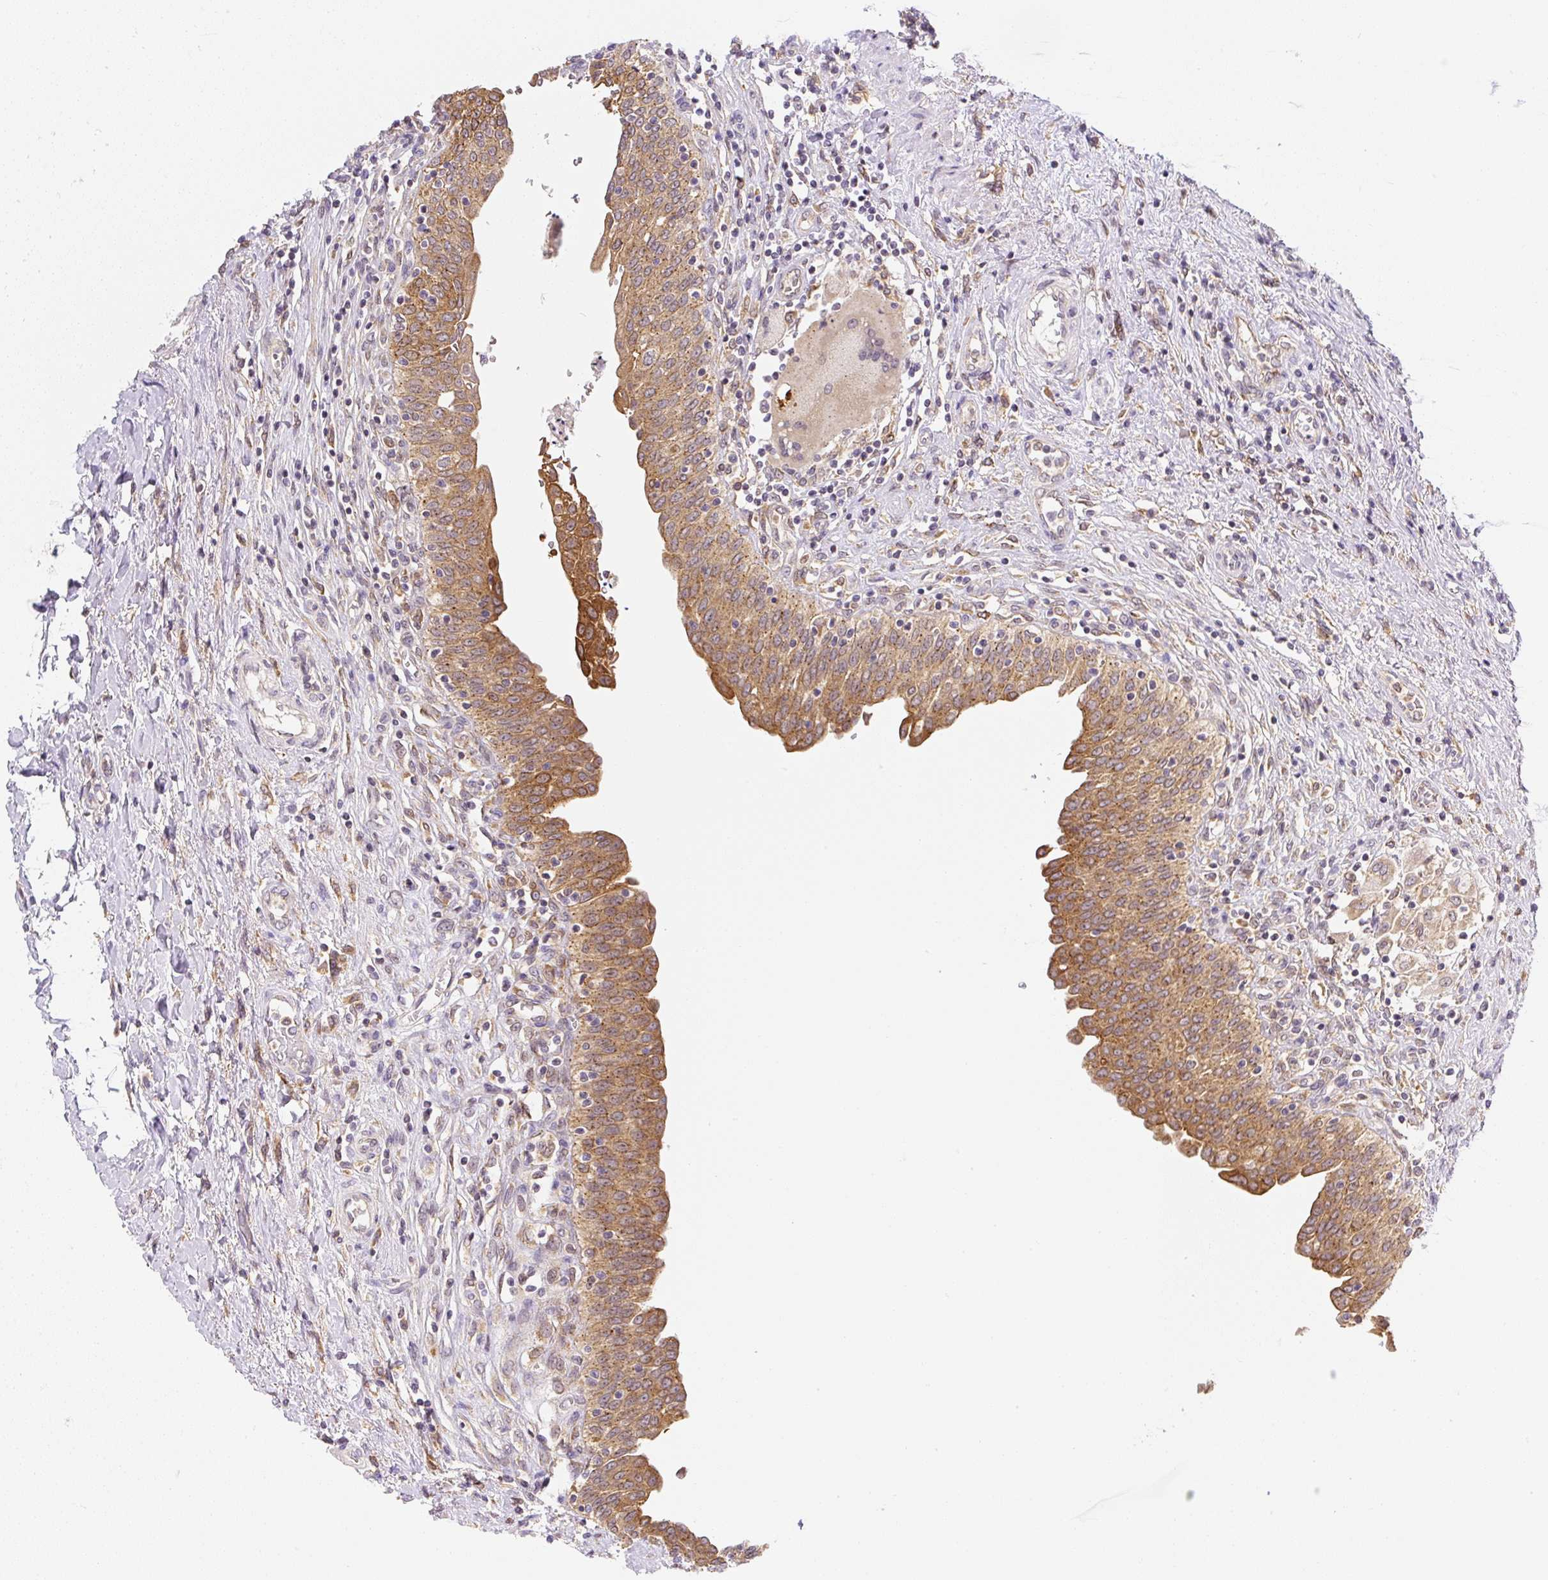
{"staining": {"intensity": "moderate", "quantity": ">75%", "location": "cytoplasmic/membranous"}, "tissue": "urinary bladder", "cell_type": "Urothelial cells", "image_type": "normal", "snomed": [{"axis": "morphology", "description": "Normal tissue, NOS"}, {"axis": "topography", "description": "Urinary bladder"}], "caption": "A photomicrograph of human urinary bladder stained for a protein reveals moderate cytoplasmic/membranous brown staining in urothelial cells. (DAB (3,3'-diaminobenzidine) IHC, brown staining for protein, blue staining for nuclei).", "gene": "PLA2G4A", "patient": {"sex": "male", "age": 71}}